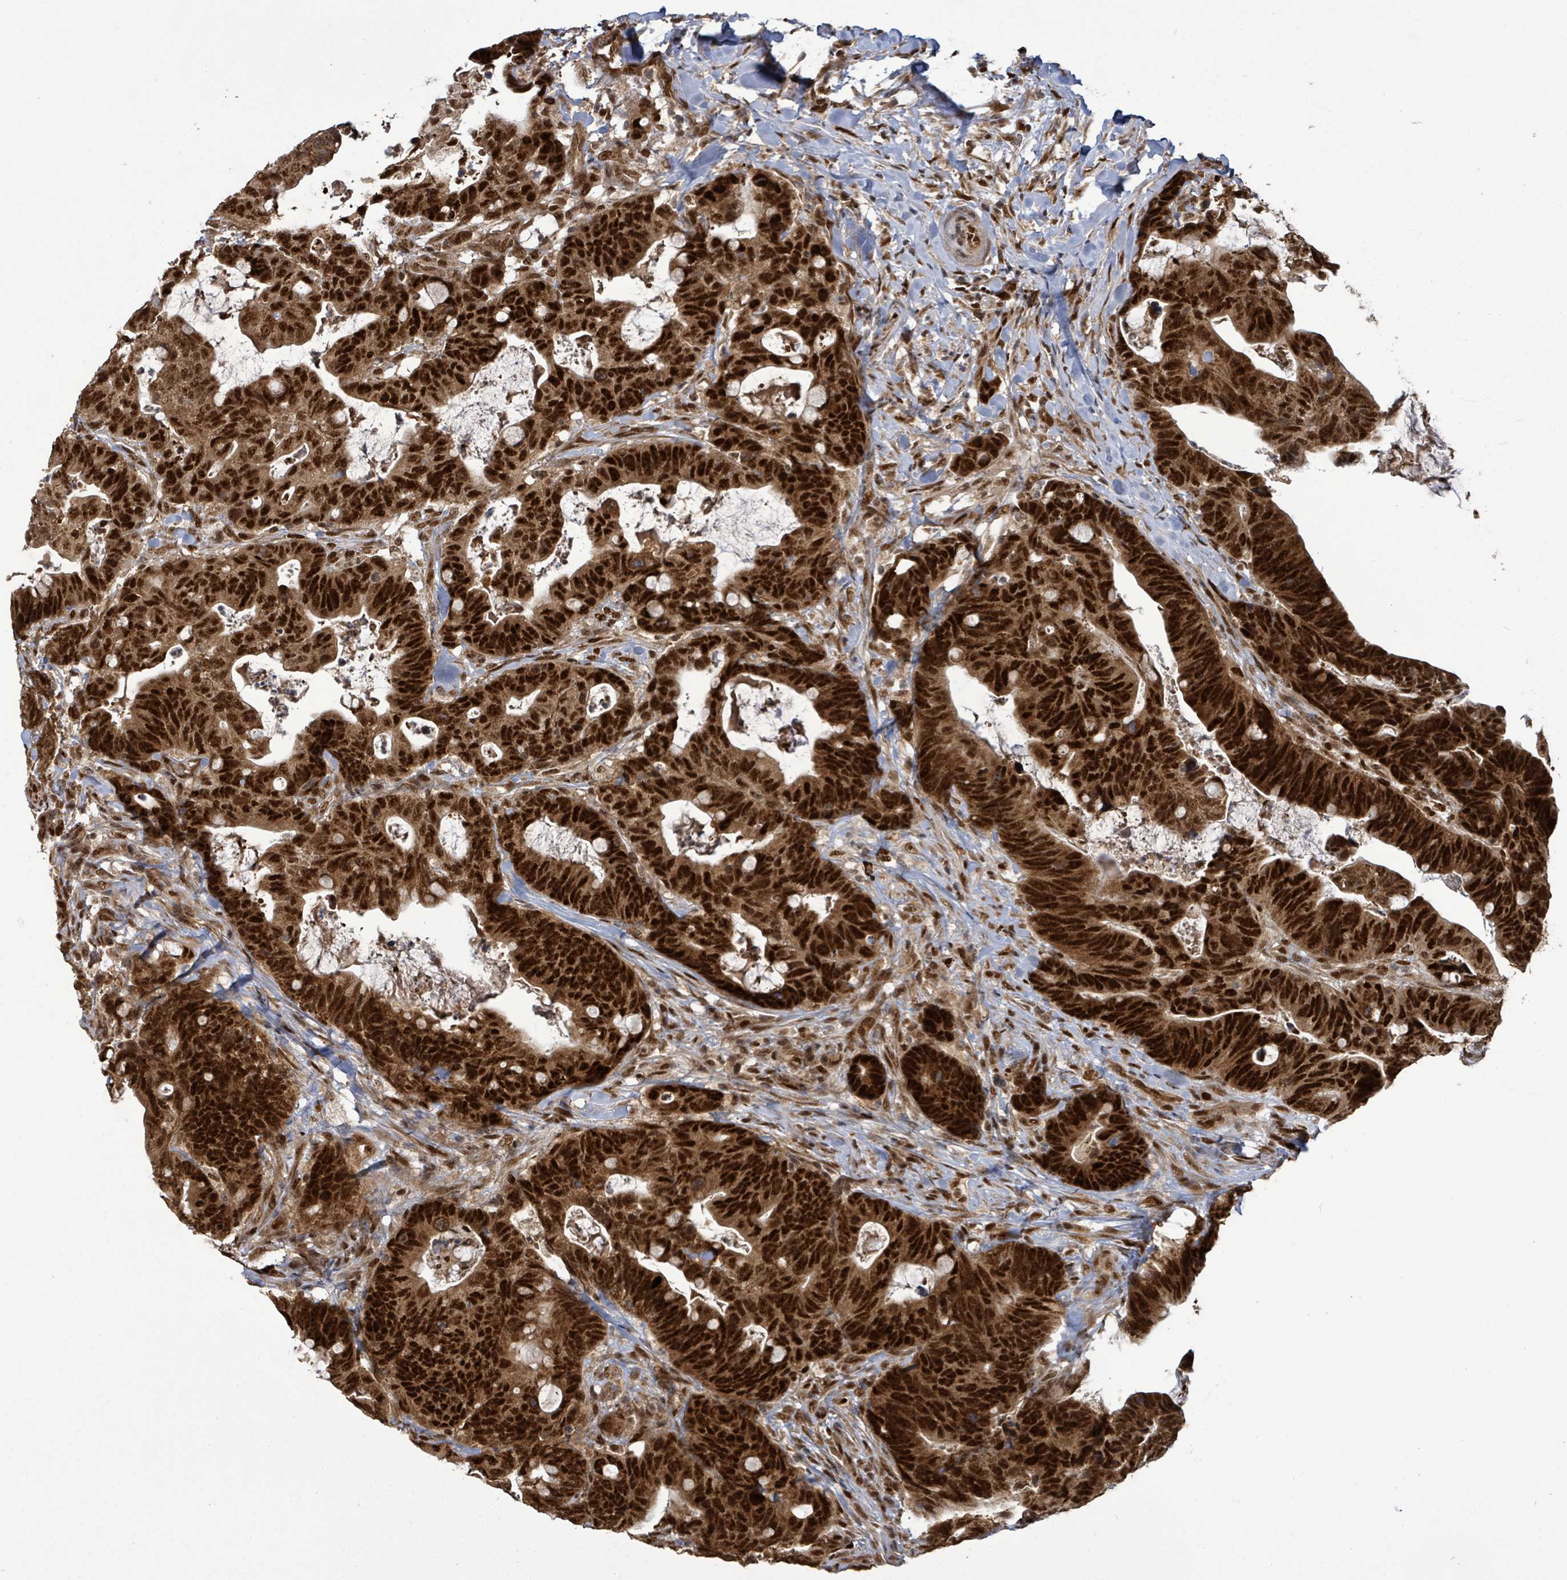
{"staining": {"intensity": "strong", "quantity": ">75%", "location": "nuclear"}, "tissue": "colorectal cancer", "cell_type": "Tumor cells", "image_type": "cancer", "snomed": [{"axis": "morphology", "description": "Adenocarcinoma, NOS"}, {"axis": "topography", "description": "Colon"}], "caption": "Immunohistochemistry (DAB) staining of human colorectal adenocarcinoma reveals strong nuclear protein expression in about >75% of tumor cells.", "gene": "PATZ1", "patient": {"sex": "female", "age": 82}}